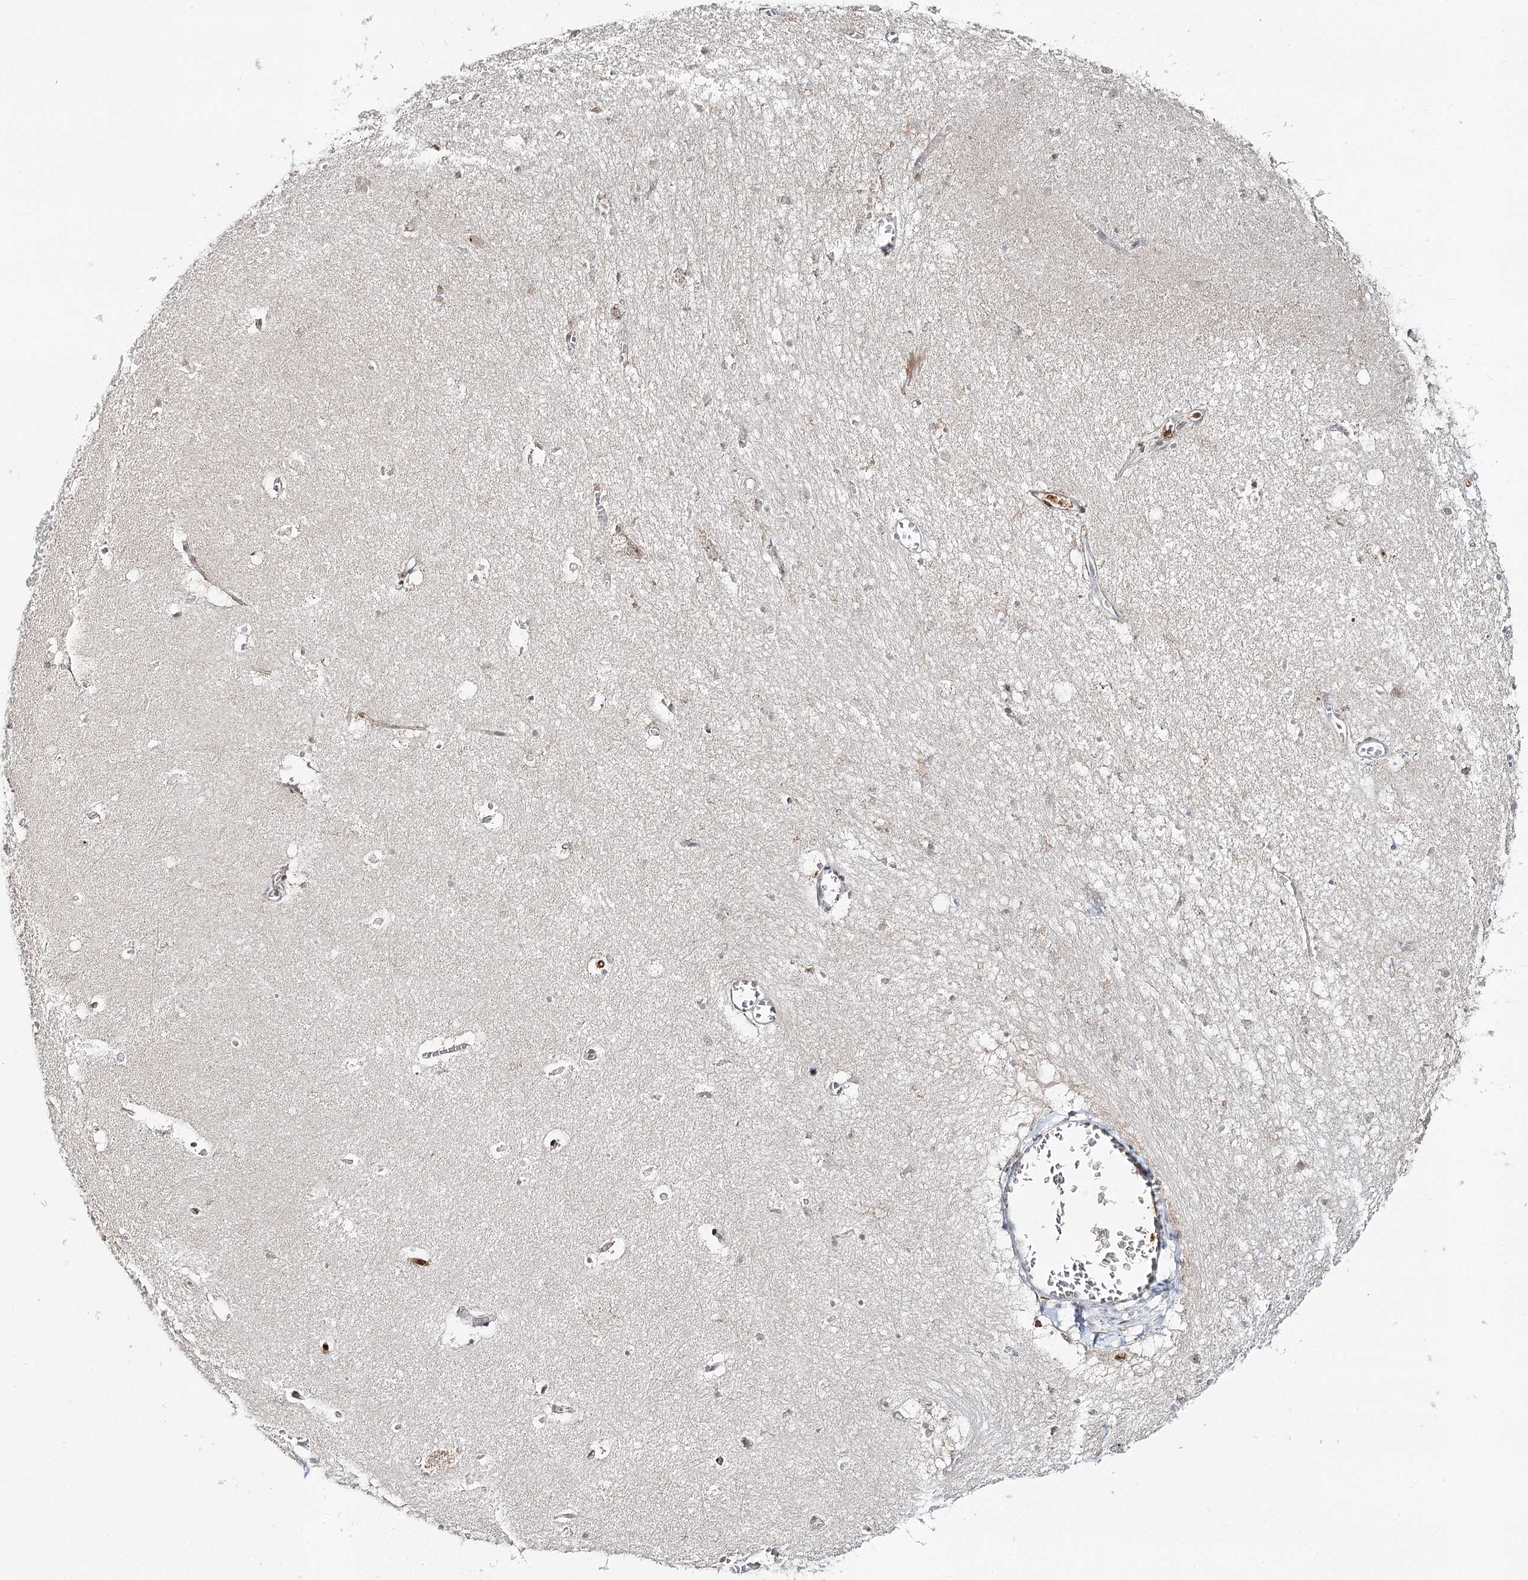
{"staining": {"intensity": "negative", "quantity": "none", "location": "none"}, "tissue": "hippocampus", "cell_type": "Glial cells", "image_type": "normal", "snomed": [{"axis": "morphology", "description": "Normal tissue, NOS"}, {"axis": "topography", "description": "Hippocampus"}], "caption": "Immunohistochemistry (IHC) histopathology image of benign human hippocampus stained for a protein (brown), which exhibits no positivity in glial cells.", "gene": "ATAD1", "patient": {"sex": "female", "age": 64}}